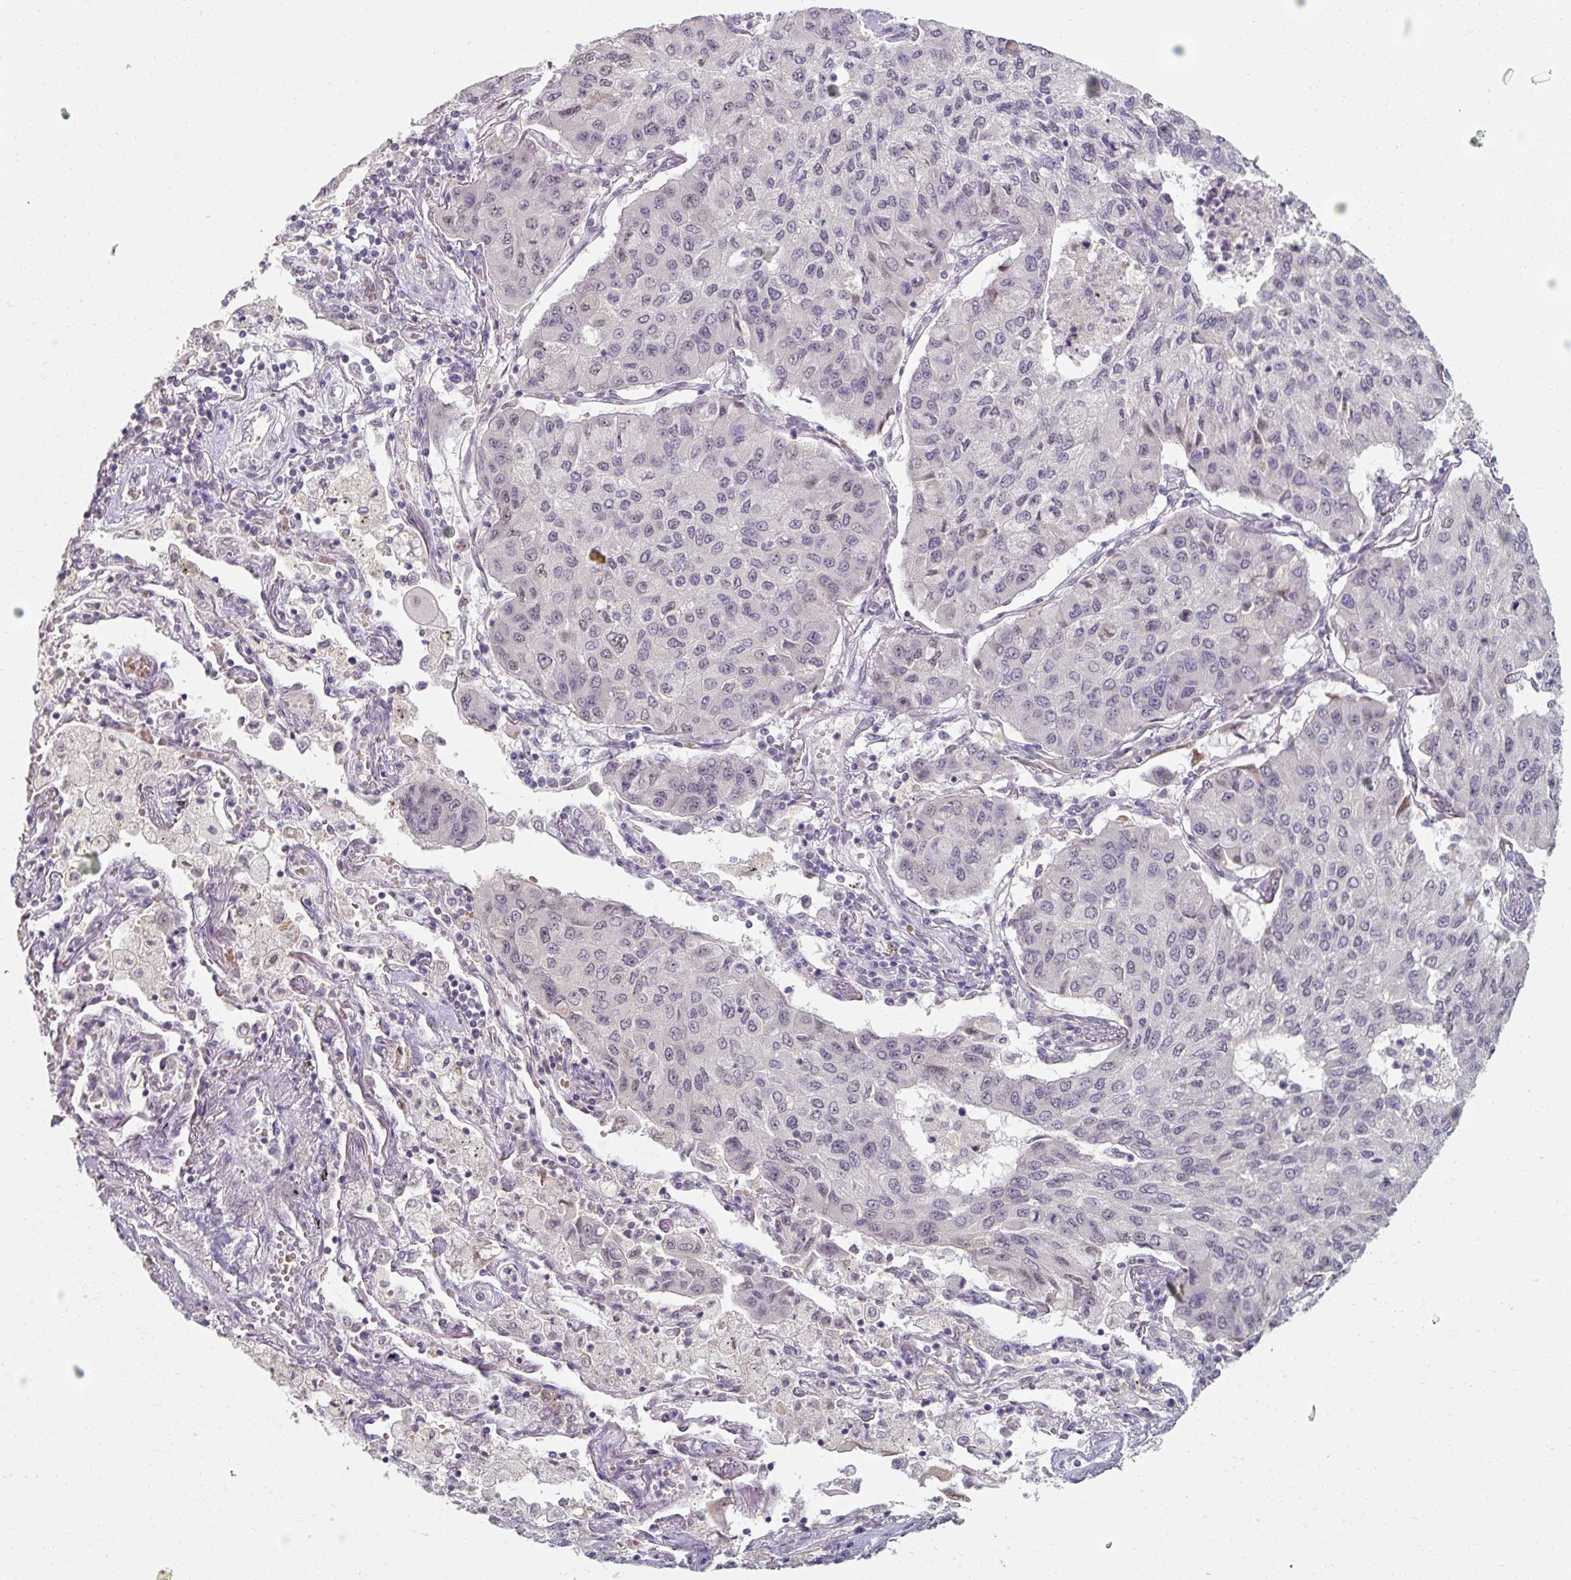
{"staining": {"intensity": "negative", "quantity": "none", "location": "none"}, "tissue": "lung cancer", "cell_type": "Tumor cells", "image_type": "cancer", "snomed": [{"axis": "morphology", "description": "Squamous cell carcinoma, NOS"}, {"axis": "topography", "description": "Lung"}], "caption": "Lung squamous cell carcinoma stained for a protein using IHC shows no staining tumor cells.", "gene": "ZFTRAF1", "patient": {"sex": "male", "age": 74}}